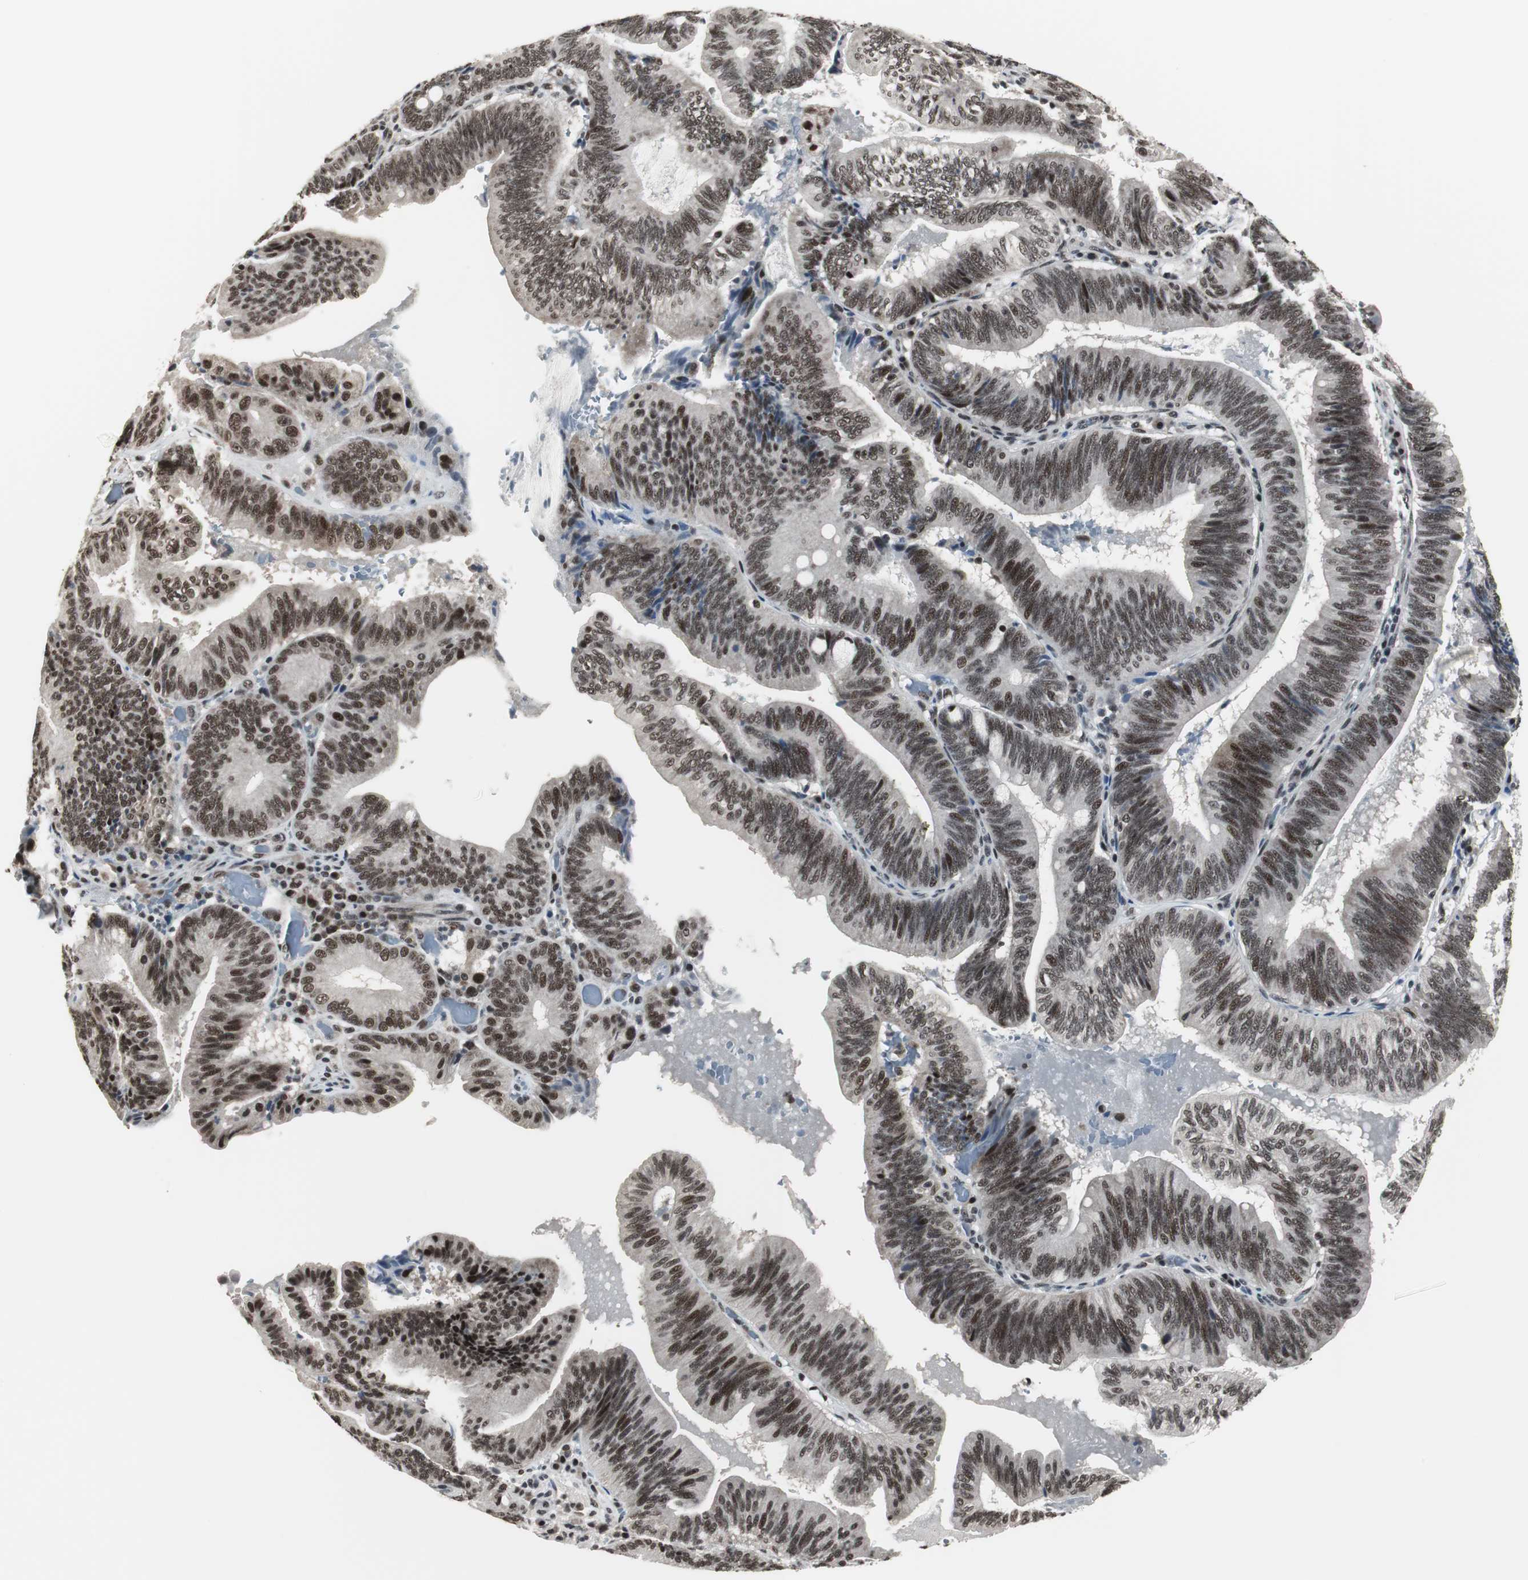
{"staining": {"intensity": "strong", "quantity": ">75%", "location": "nuclear"}, "tissue": "pancreatic cancer", "cell_type": "Tumor cells", "image_type": "cancer", "snomed": [{"axis": "morphology", "description": "Adenocarcinoma, NOS"}, {"axis": "topography", "description": "Pancreas"}], "caption": "Pancreatic cancer (adenocarcinoma) stained for a protein (brown) shows strong nuclear positive expression in approximately >75% of tumor cells.", "gene": "CDK9", "patient": {"sex": "male", "age": 82}}